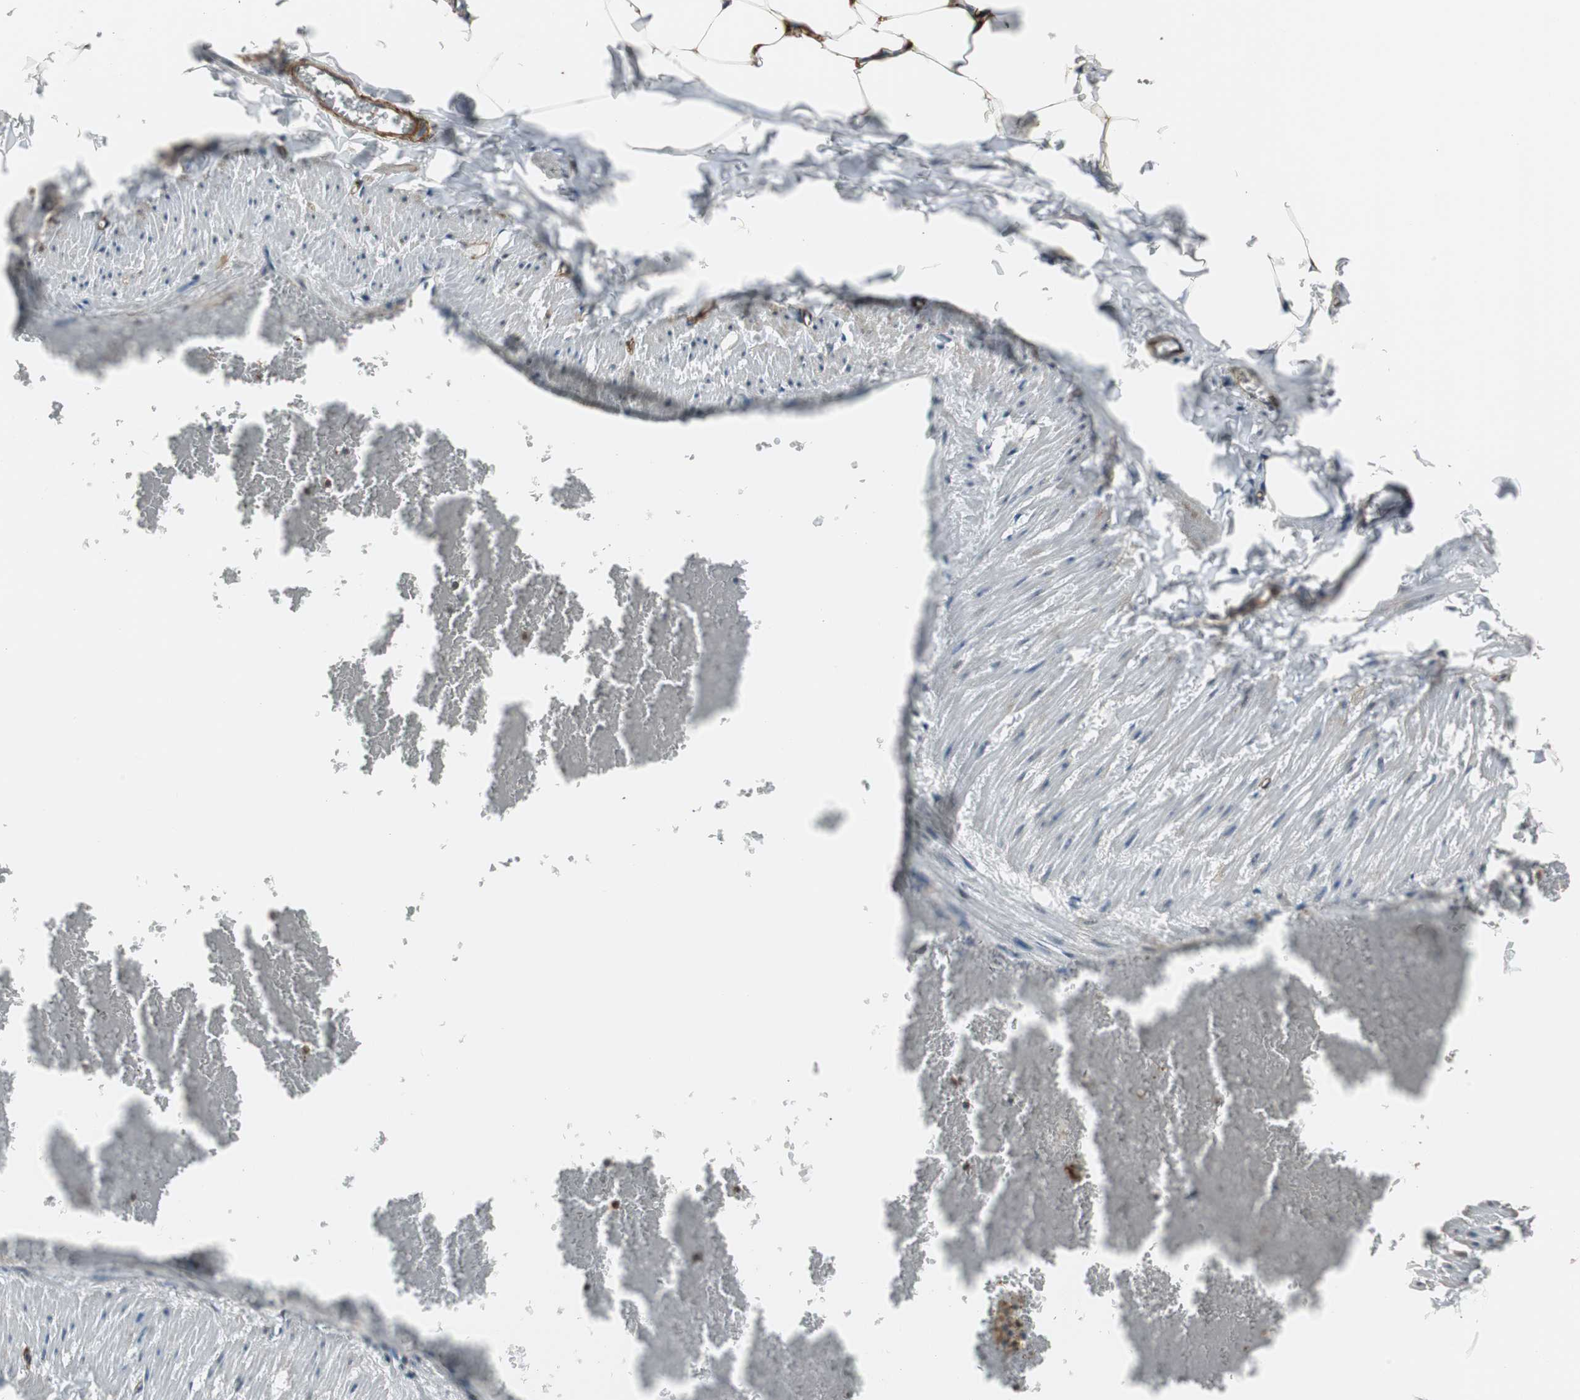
{"staining": {"intensity": "strong", "quantity": ">75%", "location": "cytoplasmic/membranous,nuclear"}, "tissue": "adipose tissue", "cell_type": "Adipocytes", "image_type": "normal", "snomed": [{"axis": "morphology", "description": "Normal tissue, NOS"}, {"axis": "topography", "description": "Vascular tissue"}], "caption": "Unremarkable adipose tissue was stained to show a protein in brown. There is high levels of strong cytoplasmic/membranous,nuclear positivity in approximately >75% of adipocytes. (brown staining indicates protein expression, while blue staining denotes nuclei).", "gene": "PTPN11", "patient": {"sex": "male", "age": 41}}